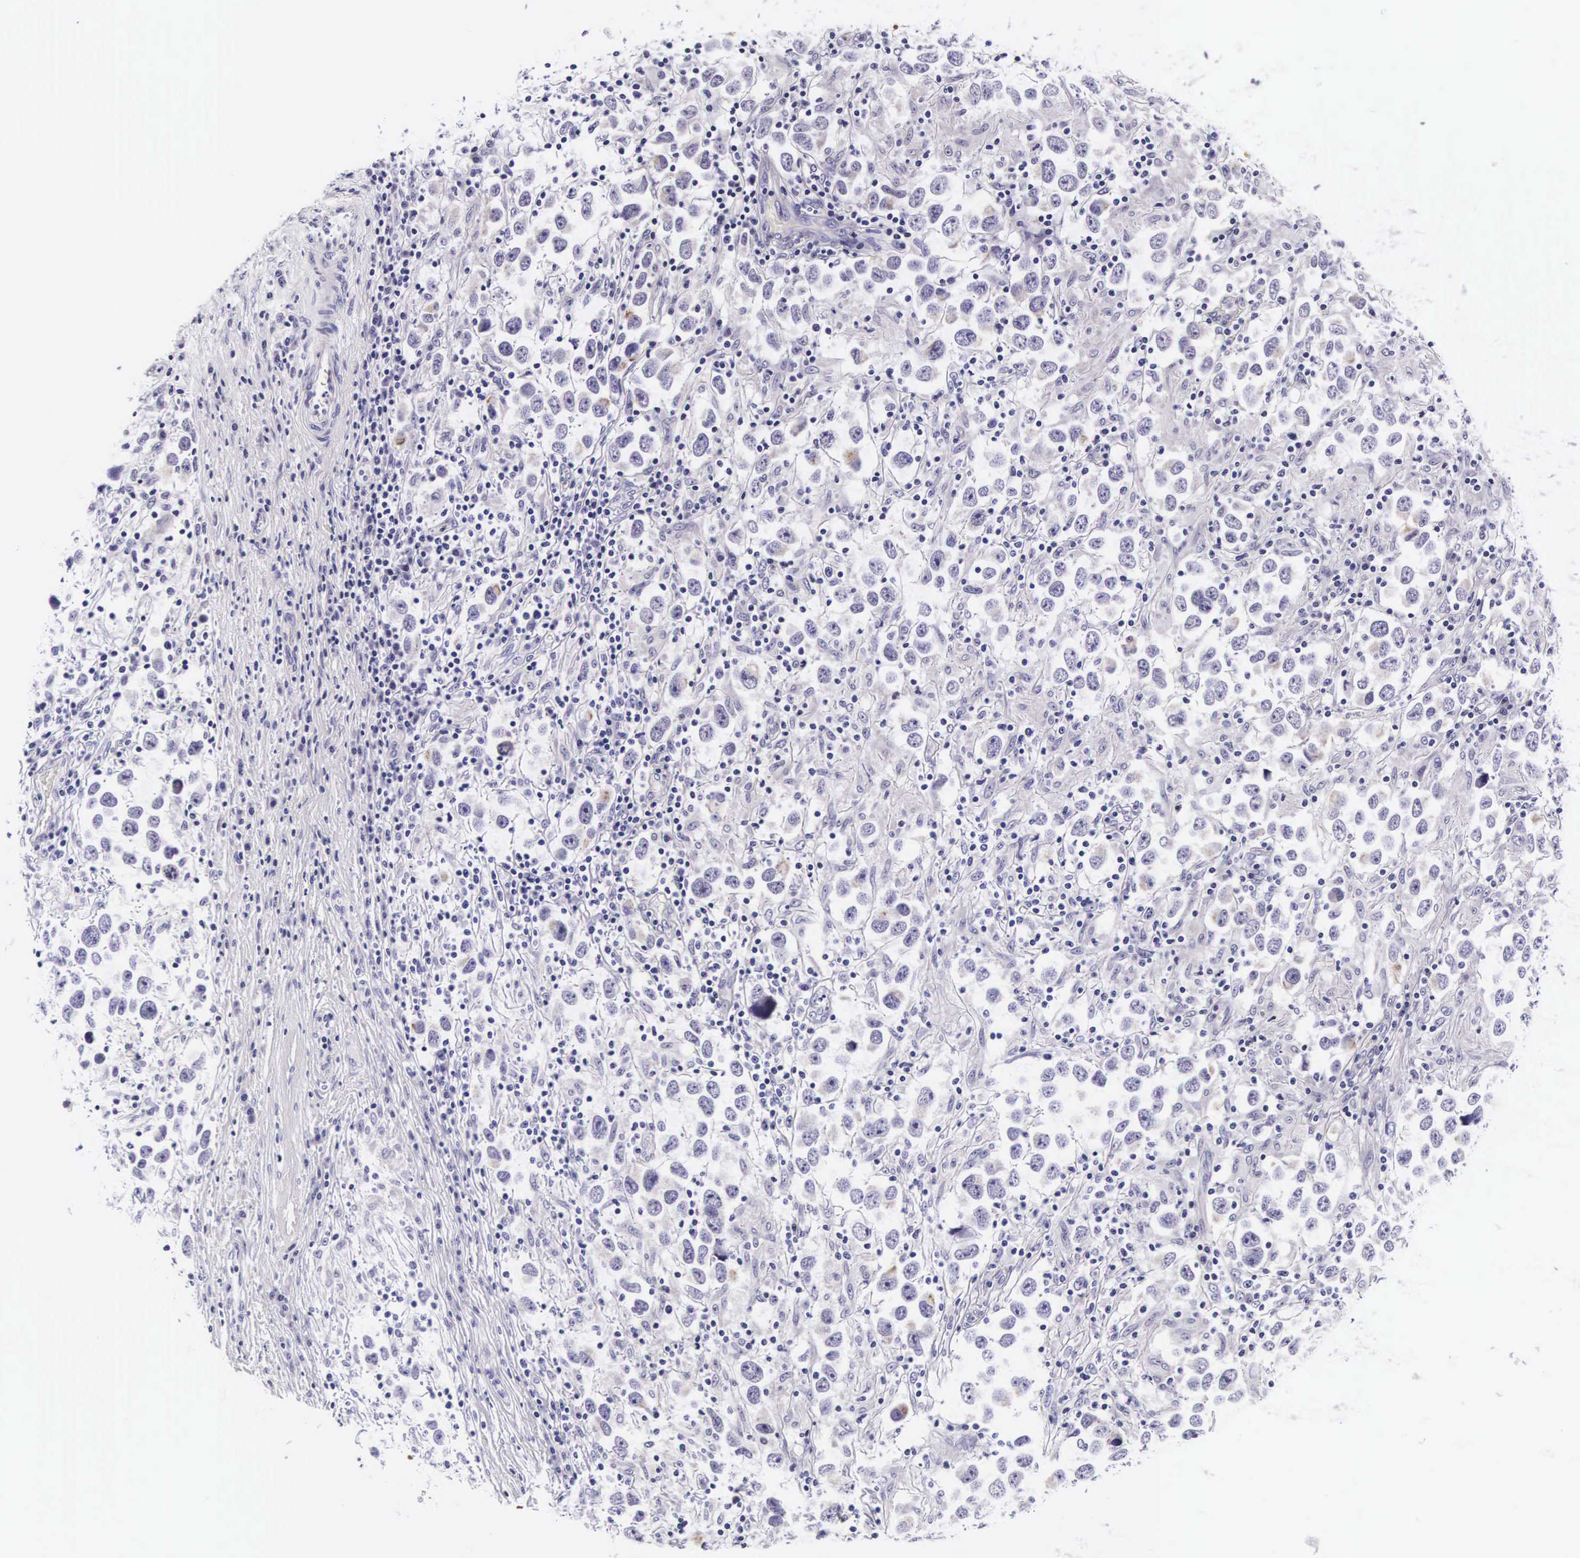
{"staining": {"intensity": "negative", "quantity": "none", "location": "none"}, "tissue": "testis cancer", "cell_type": "Tumor cells", "image_type": "cancer", "snomed": [{"axis": "morphology", "description": "Carcinoma, Embryonal, NOS"}, {"axis": "topography", "description": "Testis"}], "caption": "Tumor cells are negative for brown protein staining in embryonal carcinoma (testis).", "gene": "PHETA2", "patient": {"sex": "male", "age": 21}}